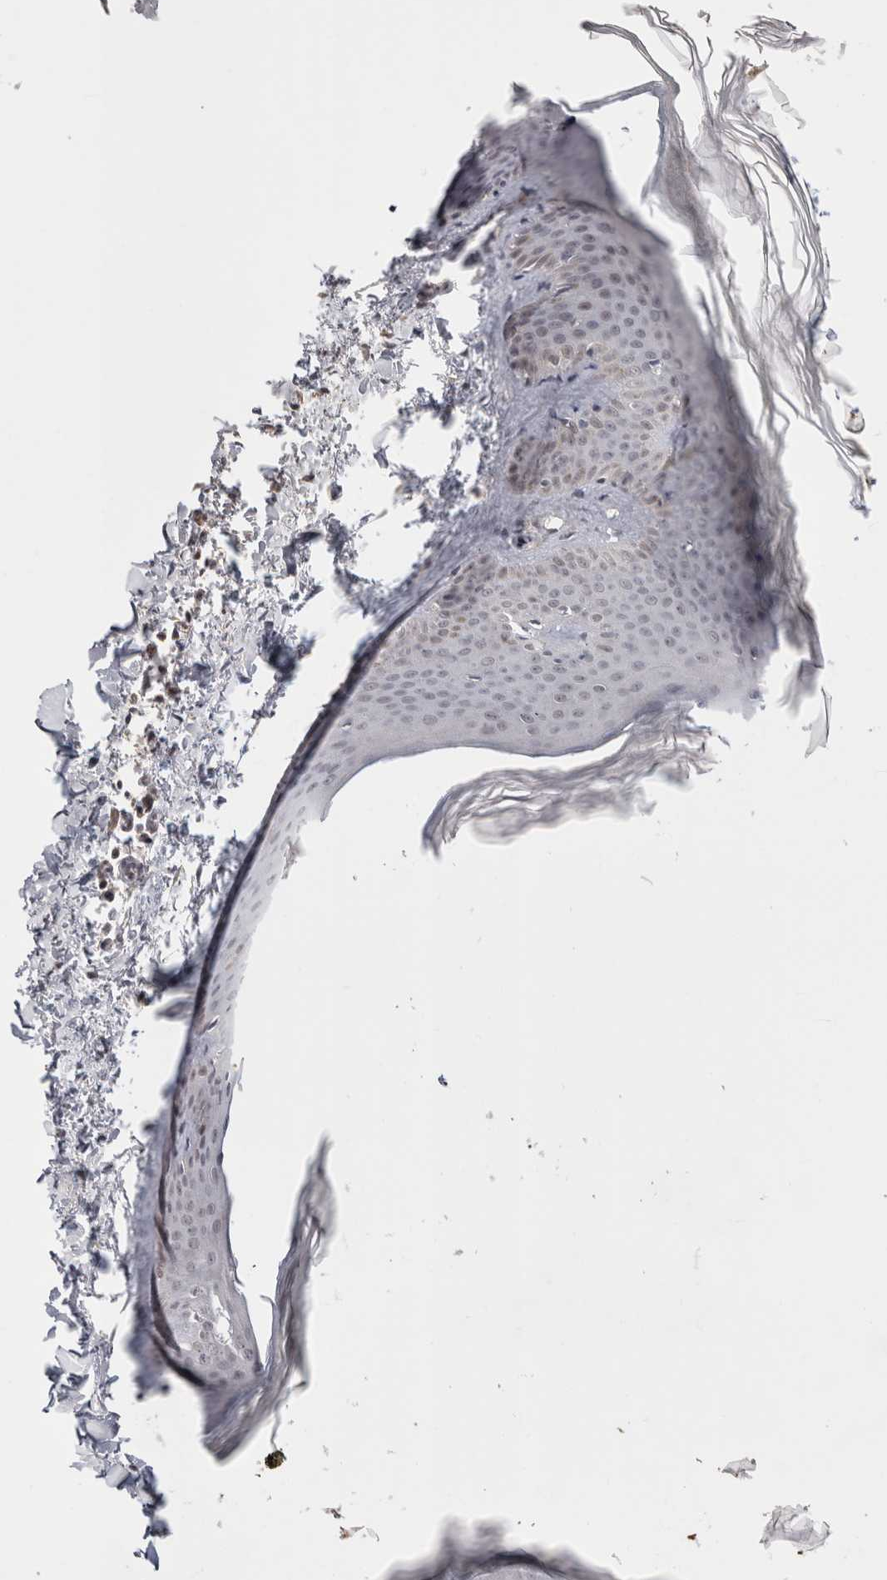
{"staining": {"intensity": "negative", "quantity": "none", "location": "none"}, "tissue": "skin", "cell_type": "Fibroblasts", "image_type": "normal", "snomed": [{"axis": "morphology", "description": "Normal tissue, NOS"}, {"axis": "topography", "description": "Skin"}], "caption": "A high-resolution photomicrograph shows IHC staining of benign skin, which reveals no significant staining in fibroblasts.", "gene": "ZNF318", "patient": {"sex": "female", "age": 27}}